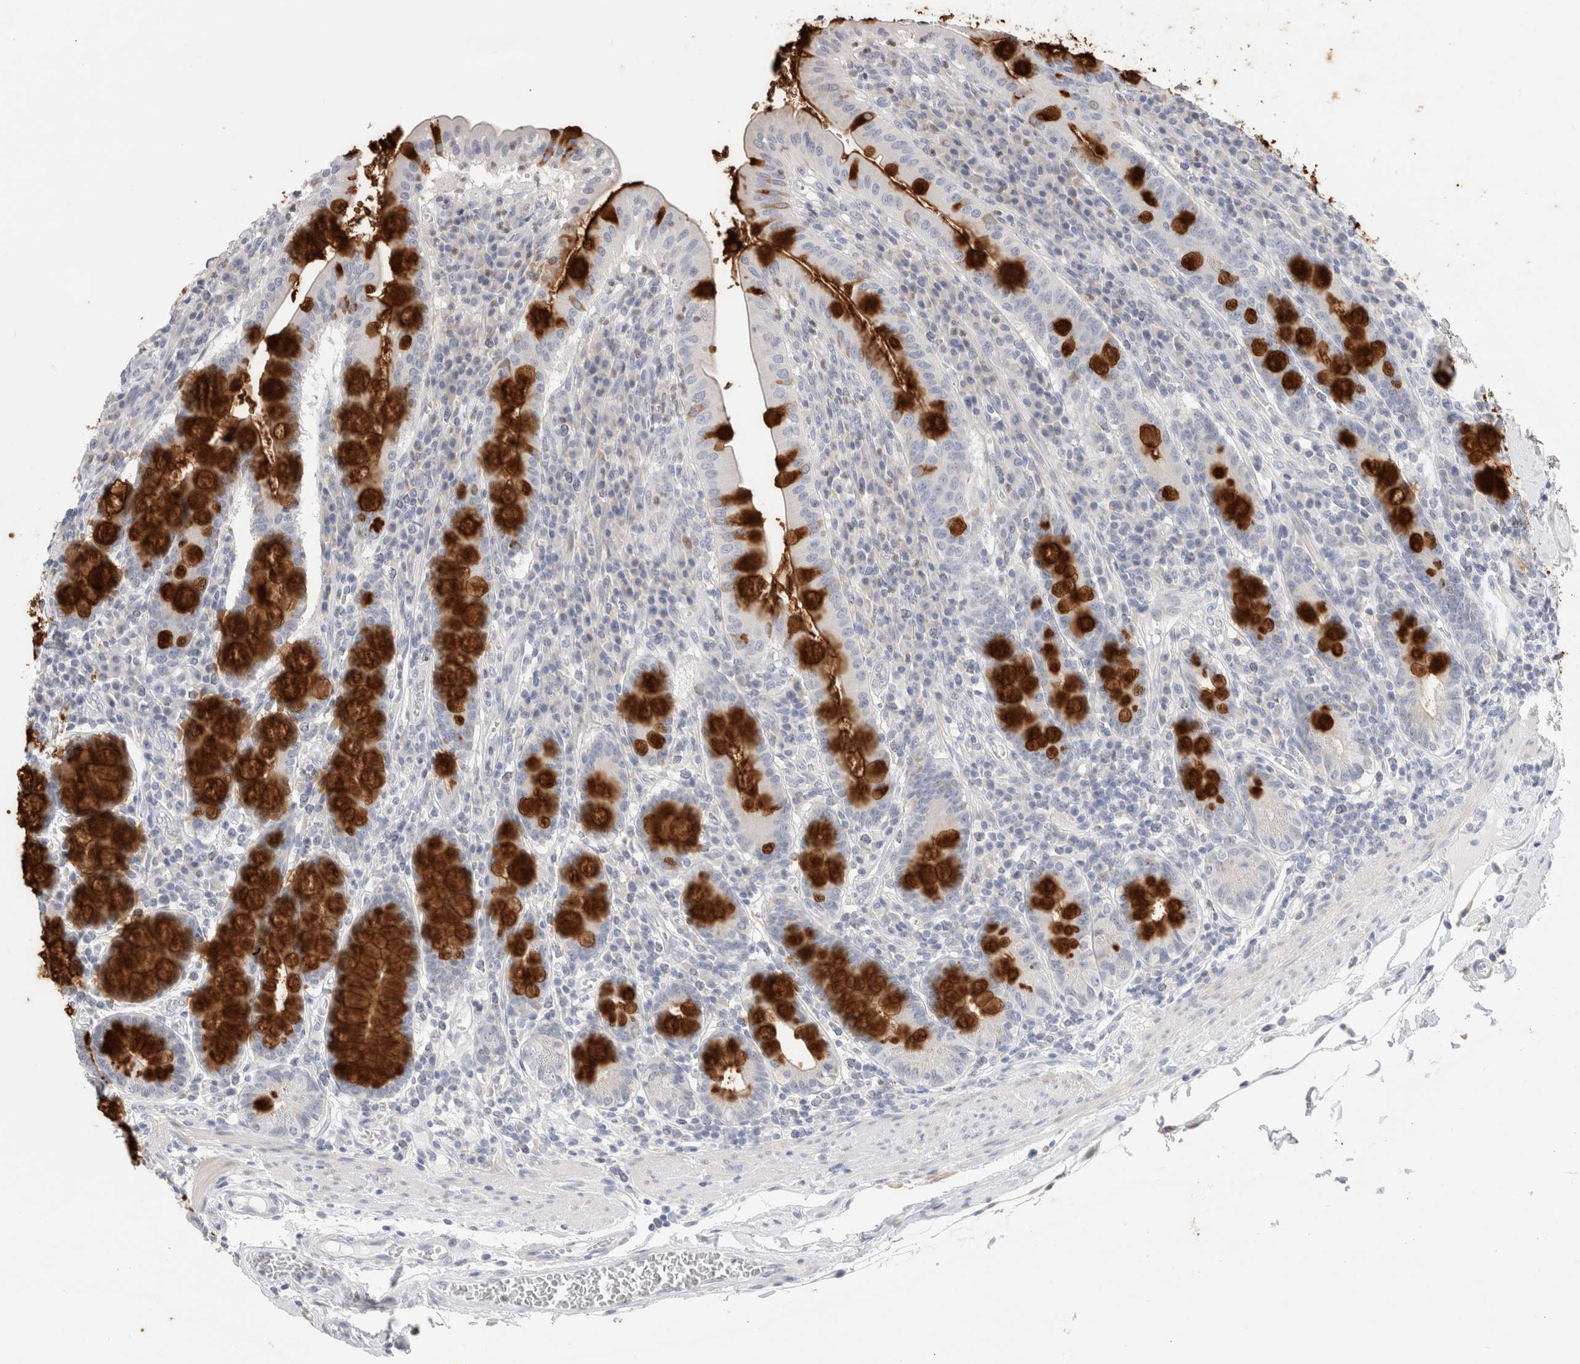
{"staining": {"intensity": "strong", "quantity": "25%-75%", "location": "cytoplasmic/membranous"}, "tissue": "duodenum", "cell_type": "Glandular cells", "image_type": "normal", "snomed": [{"axis": "morphology", "description": "Normal tissue, NOS"}, {"axis": "morphology", "description": "Adenocarcinoma, NOS"}, {"axis": "topography", "description": "Pancreas"}, {"axis": "topography", "description": "Duodenum"}], "caption": "Duodenum stained for a protein (brown) displays strong cytoplasmic/membranous positive positivity in approximately 25%-75% of glandular cells.", "gene": "ADAM30", "patient": {"sex": "male", "age": 50}}